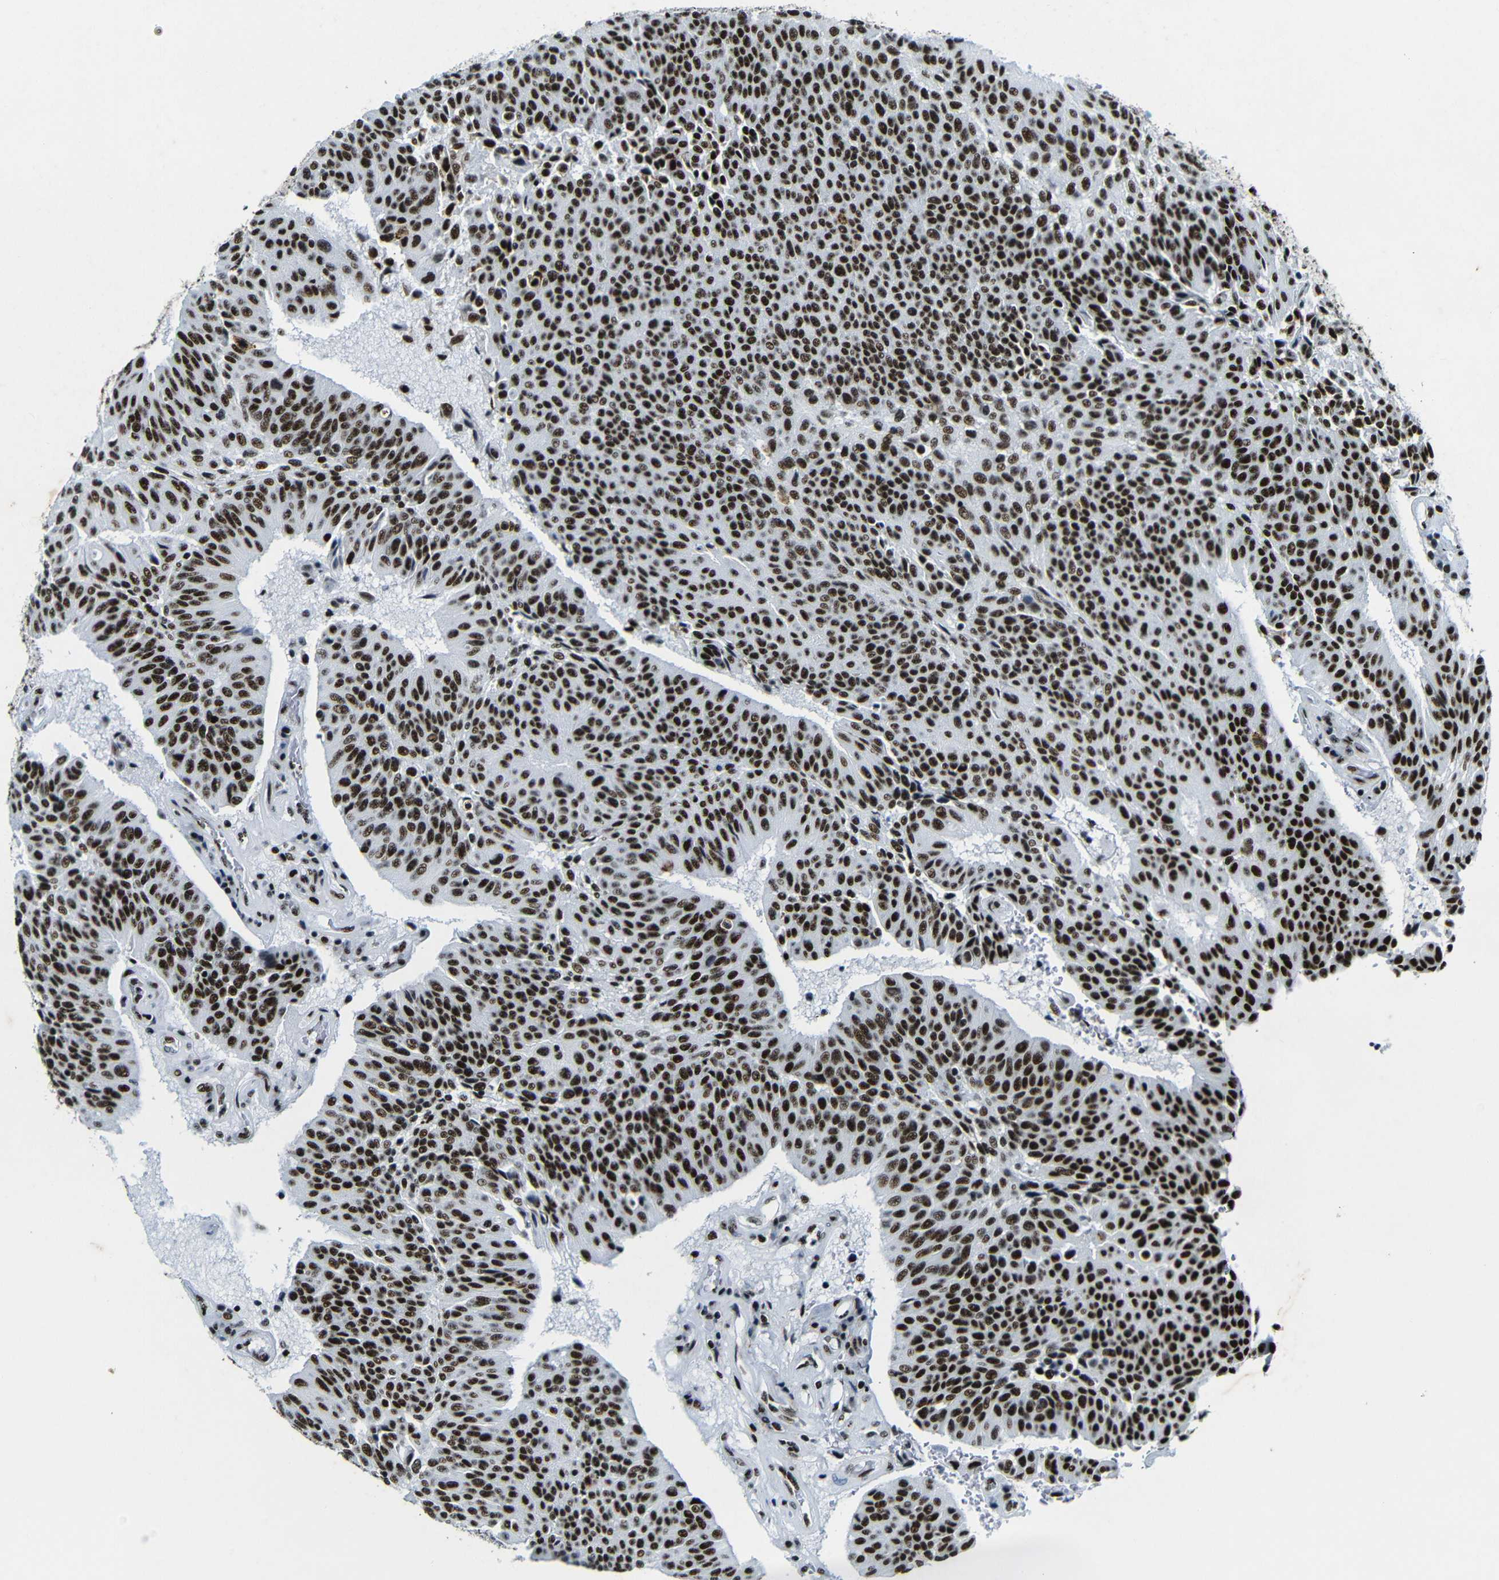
{"staining": {"intensity": "strong", "quantity": ">75%", "location": "nuclear"}, "tissue": "urothelial cancer", "cell_type": "Tumor cells", "image_type": "cancer", "snomed": [{"axis": "morphology", "description": "Urothelial carcinoma, High grade"}, {"axis": "topography", "description": "Urinary bladder"}], "caption": "Immunohistochemistry (DAB (3,3'-diaminobenzidine)) staining of urothelial carcinoma (high-grade) displays strong nuclear protein staining in approximately >75% of tumor cells.", "gene": "SRSF1", "patient": {"sex": "male", "age": 66}}